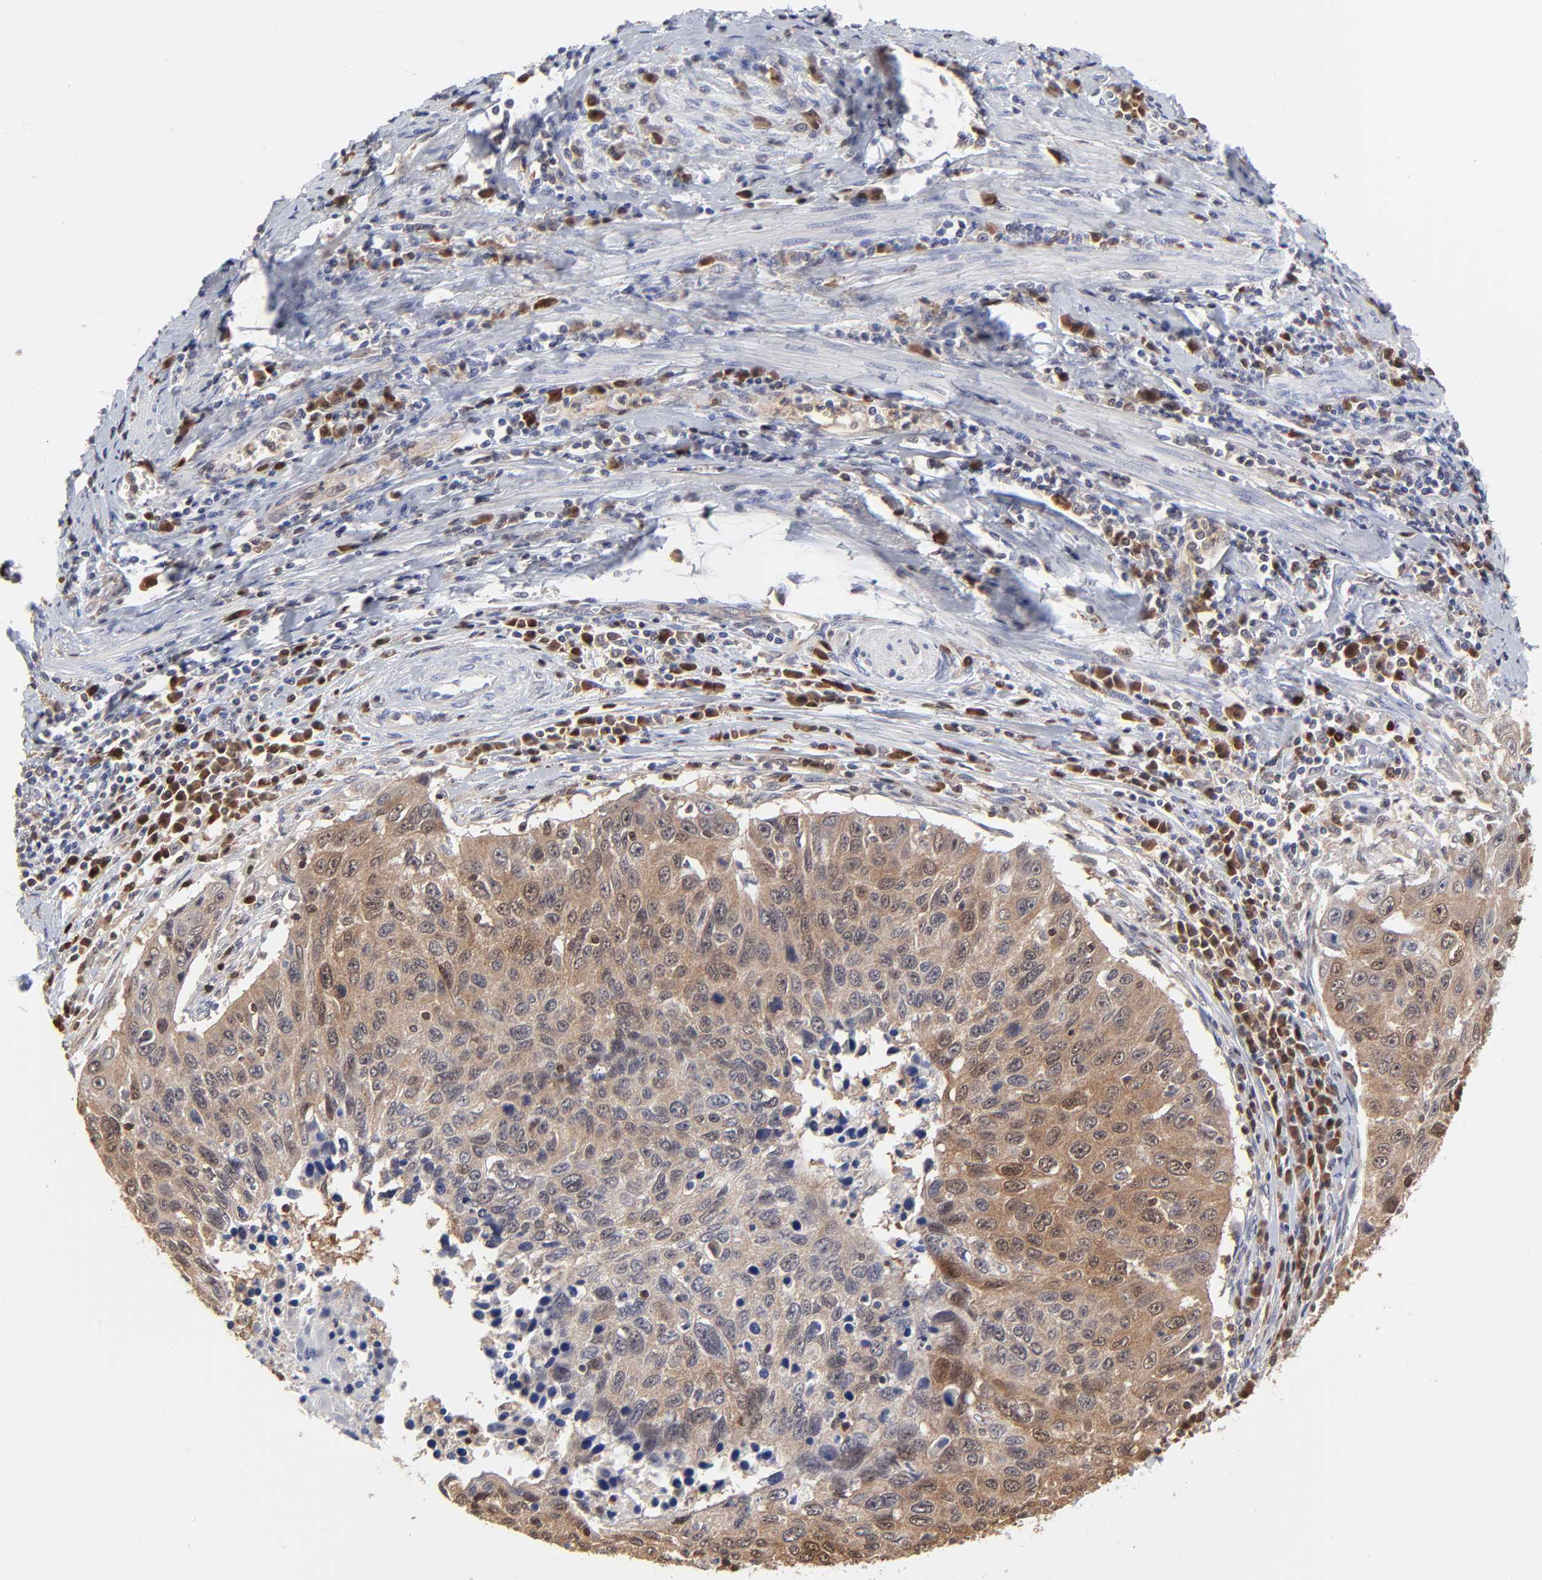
{"staining": {"intensity": "moderate", "quantity": ">75%", "location": "cytoplasmic/membranous,nuclear"}, "tissue": "cervical cancer", "cell_type": "Tumor cells", "image_type": "cancer", "snomed": [{"axis": "morphology", "description": "Squamous cell carcinoma, NOS"}, {"axis": "topography", "description": "Cervix"}], "caption": "Protein staining by immunohistochemistry (IHC) demonstrates moderate cytoplasmic/membranous and nuclear positivity in about >75% of tumor cells in cervical squamous cell carcinoma. (DAB (3,3'-diaminobenzidine) IHC with brightfield microscopy, high magnification).", "gene": "CASP3", "patient": {"sex": "female", "age": 53}}